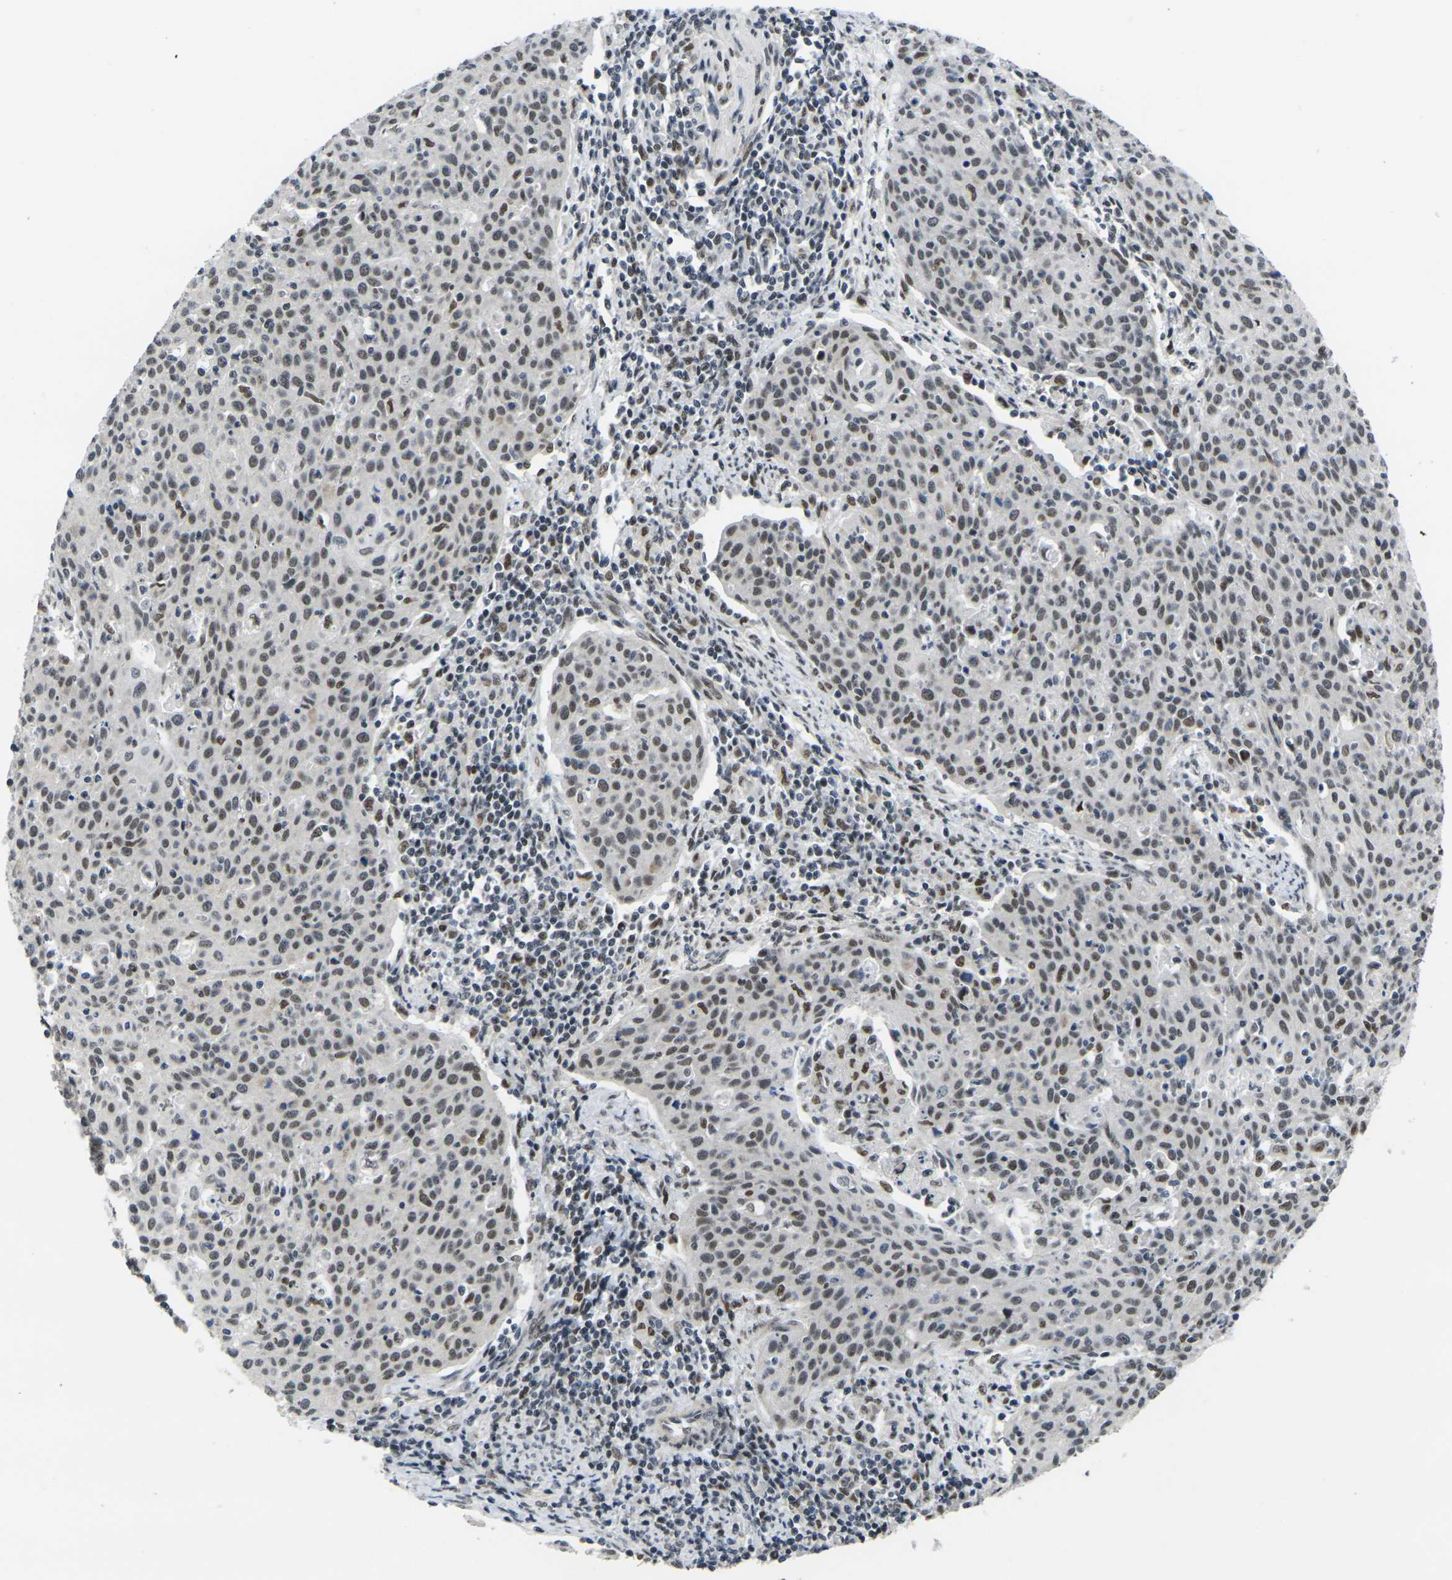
{"staining": {"intensity": "moderate", "quantity": ">75%", "location": "nuclear"}, "tissue": "cervical cancer", "cell_type": "Tumor cells", "image_type": "cancer", "snomed": [{"axis": "morphology", "description": "Squamous cell carcinoma, NOS"}, {"axis": "topography", "description": "Cervix"}], "caption": "Cervical squamous cell carcinoma tissue shows moderate nuclear staining in approximately >75% of tumor cells (DAB (3,3'-diaminobenzidine) IHC with brightfield microscopy, high magnification).", "gene": "RBM7", "patient": {"sex": "female", "age": 38}}